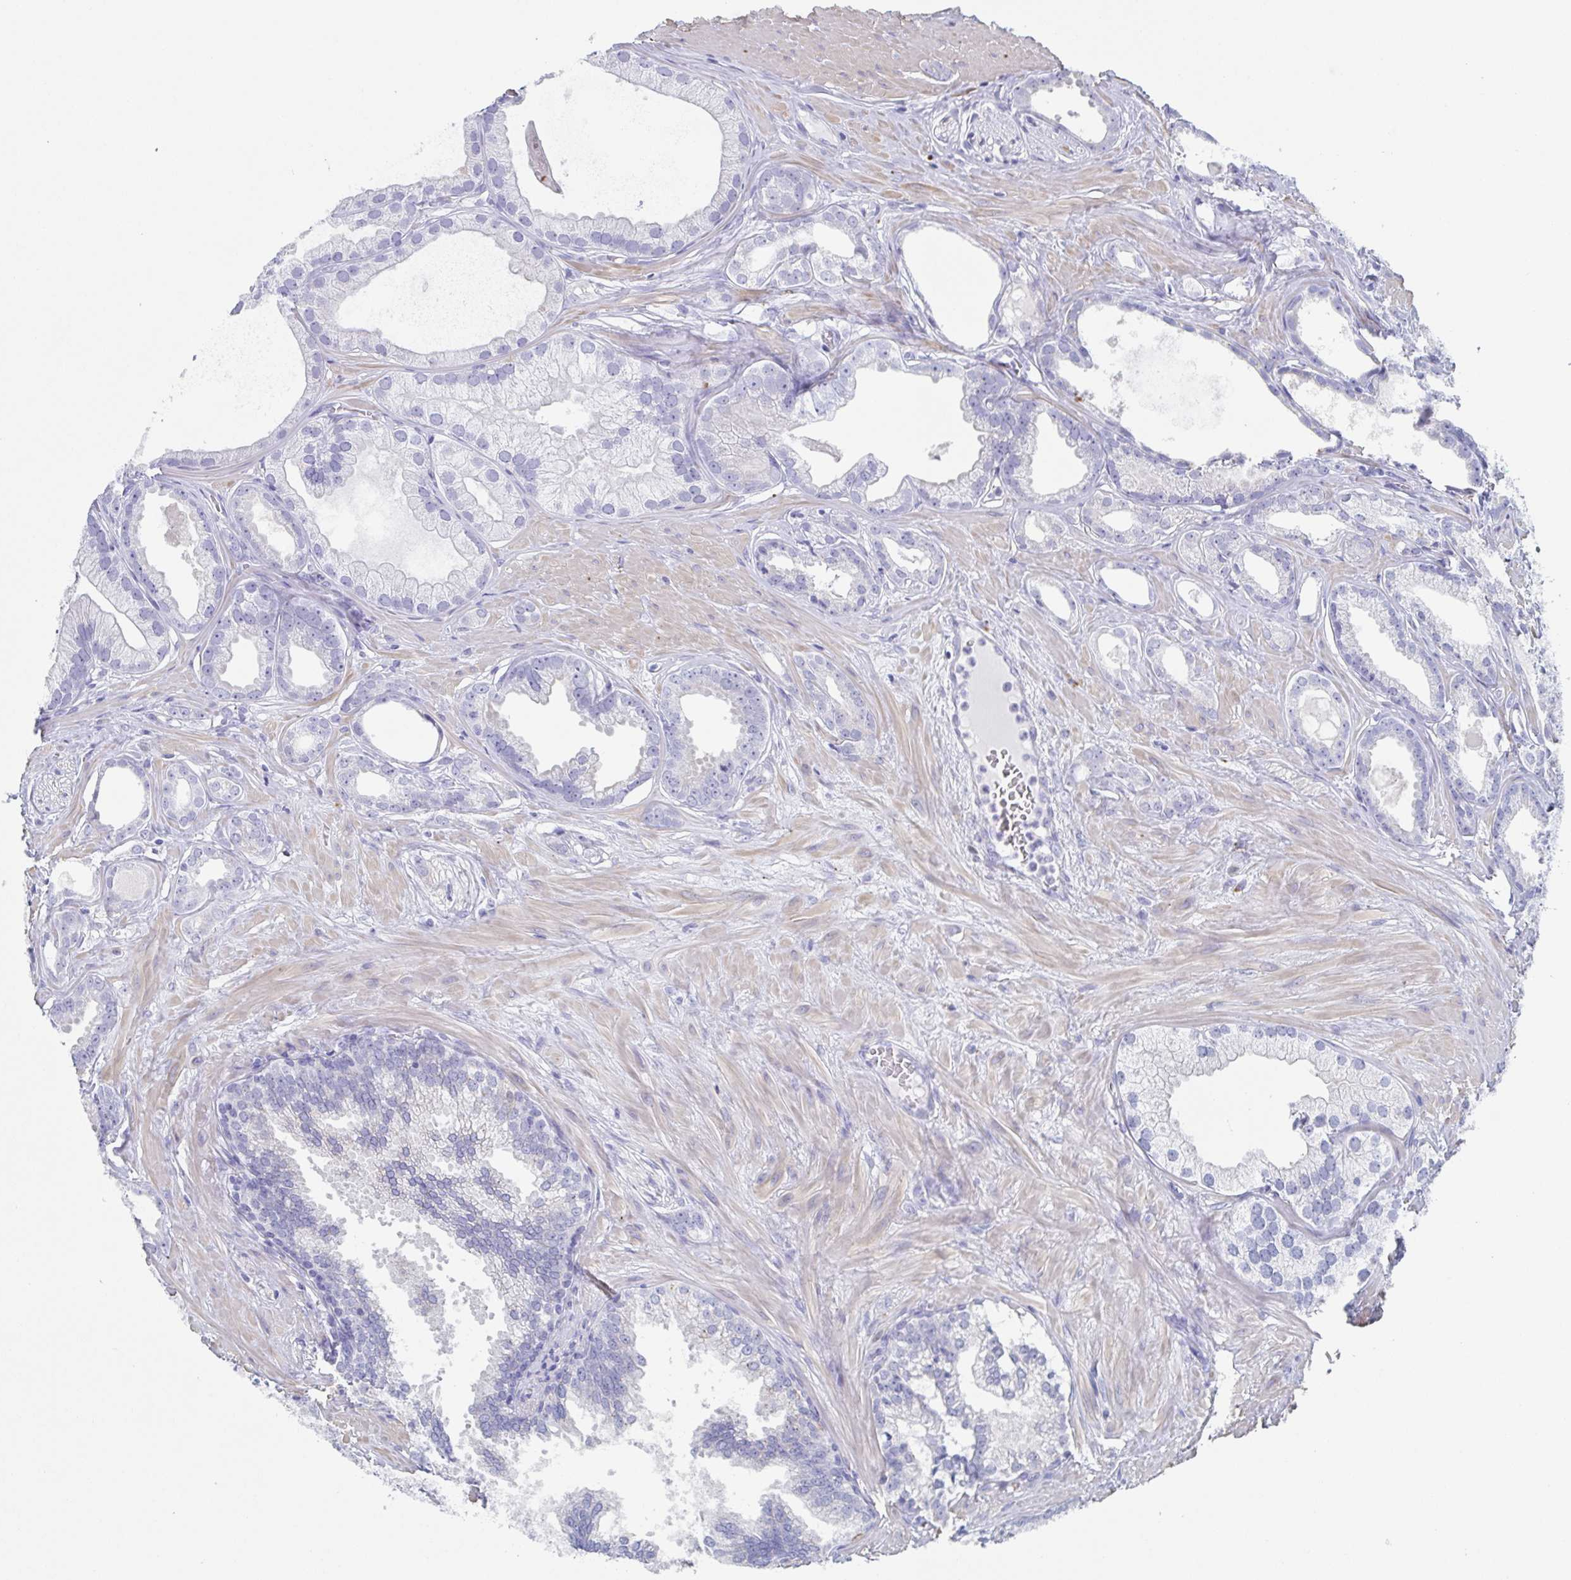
{"staining": {"intensity": "negative", "quantity": "none", "location": "none"}, "tissue": "prostate cancer", "cell_type": "Tumor cells", "image_type": "cancer", "snomed": [{"axis": "morphology", "description": "Adenocarcinoma, Low grade"}, {"axis": "topography", "description": "Prostate"}], "caption": "Immunohistochemistry (IHC) photomicrograph of neoplastic tissue: human prostate cancer stained with DAB demonstrates no significant protein positivity in tumor cells.", "gene": "TAGLN3", "patient": {"sex": "male", "age": 65}}